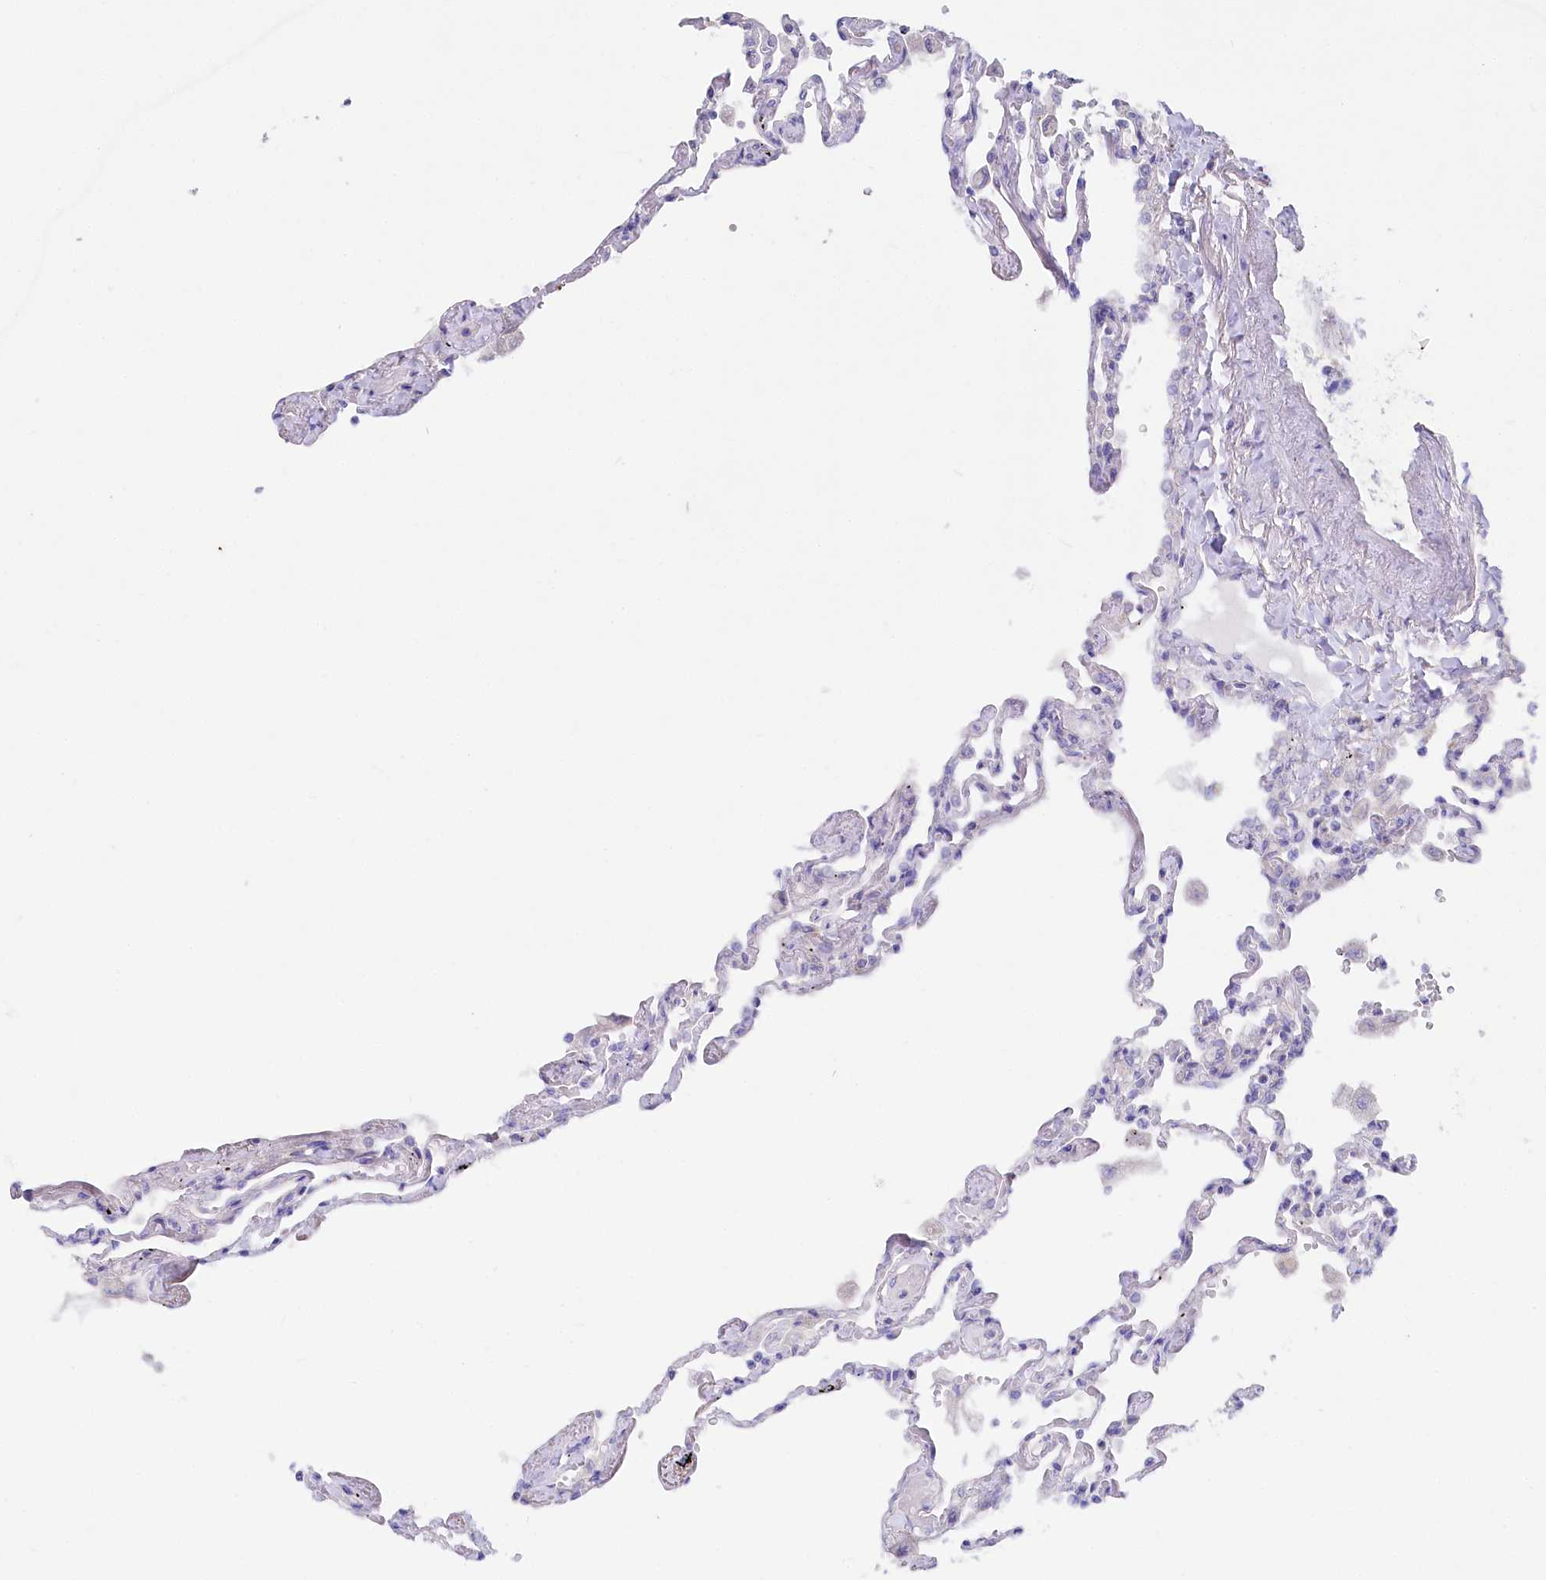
{"staining": {"intensity": "negative", "quantity": "none", "location": "none"}, "tissue": "lung", "cell_type": "Alveolar cells", "image_type": "normal", "snomed": [{"axis": "morphology", "description": "Normal tissue, NOS"}, {"axis": "topography", "description": "Lung"}], "caption": "High power microscopy histopathology image of an immunohistochemistry (IHC) image of benign lung, revealing no significant positivity in alveolar cells.", "gene": "VPS26B", "patient": {"sex": "female", "age": 67}}